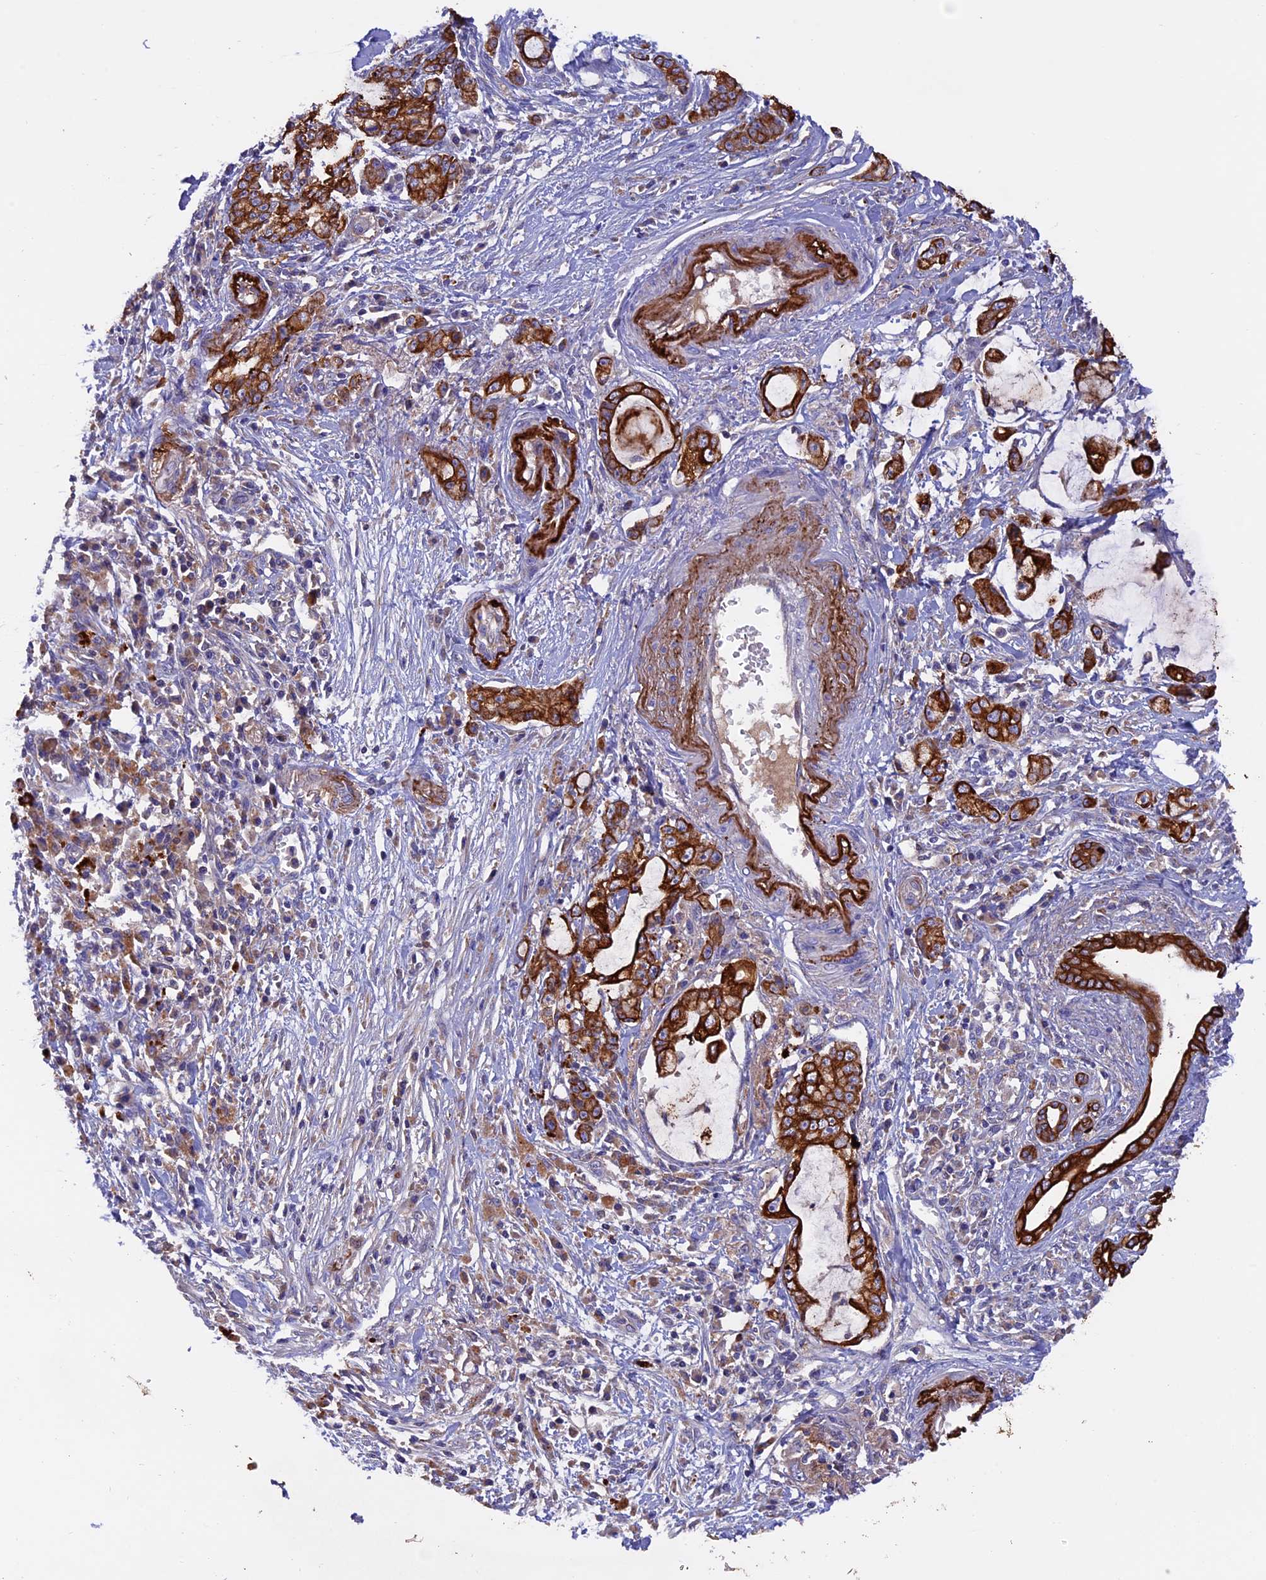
{"staining": {"intensity": "strong", "quantity": ">75%", "location": "cytoplasmic/membranous"}, "tissue": "pancreatic cancer", "cell_type": "Tumor cells", "image_type": "cancer", "snomed": [{"axis": "morphology", "description": "Adenocarcinoma, NOS"}, {"axis": "topography", "description": "Pancreas"}], "caption": "Approximately >75% of tumor cells in human pancreatic adenocarcinoma demonstrate strong cytoplasmic/membranous protein expression as visualized by brown immunohistochemical staining.", "gene": "PTPN9", "patient": {"sex": "female", "age": 73}}